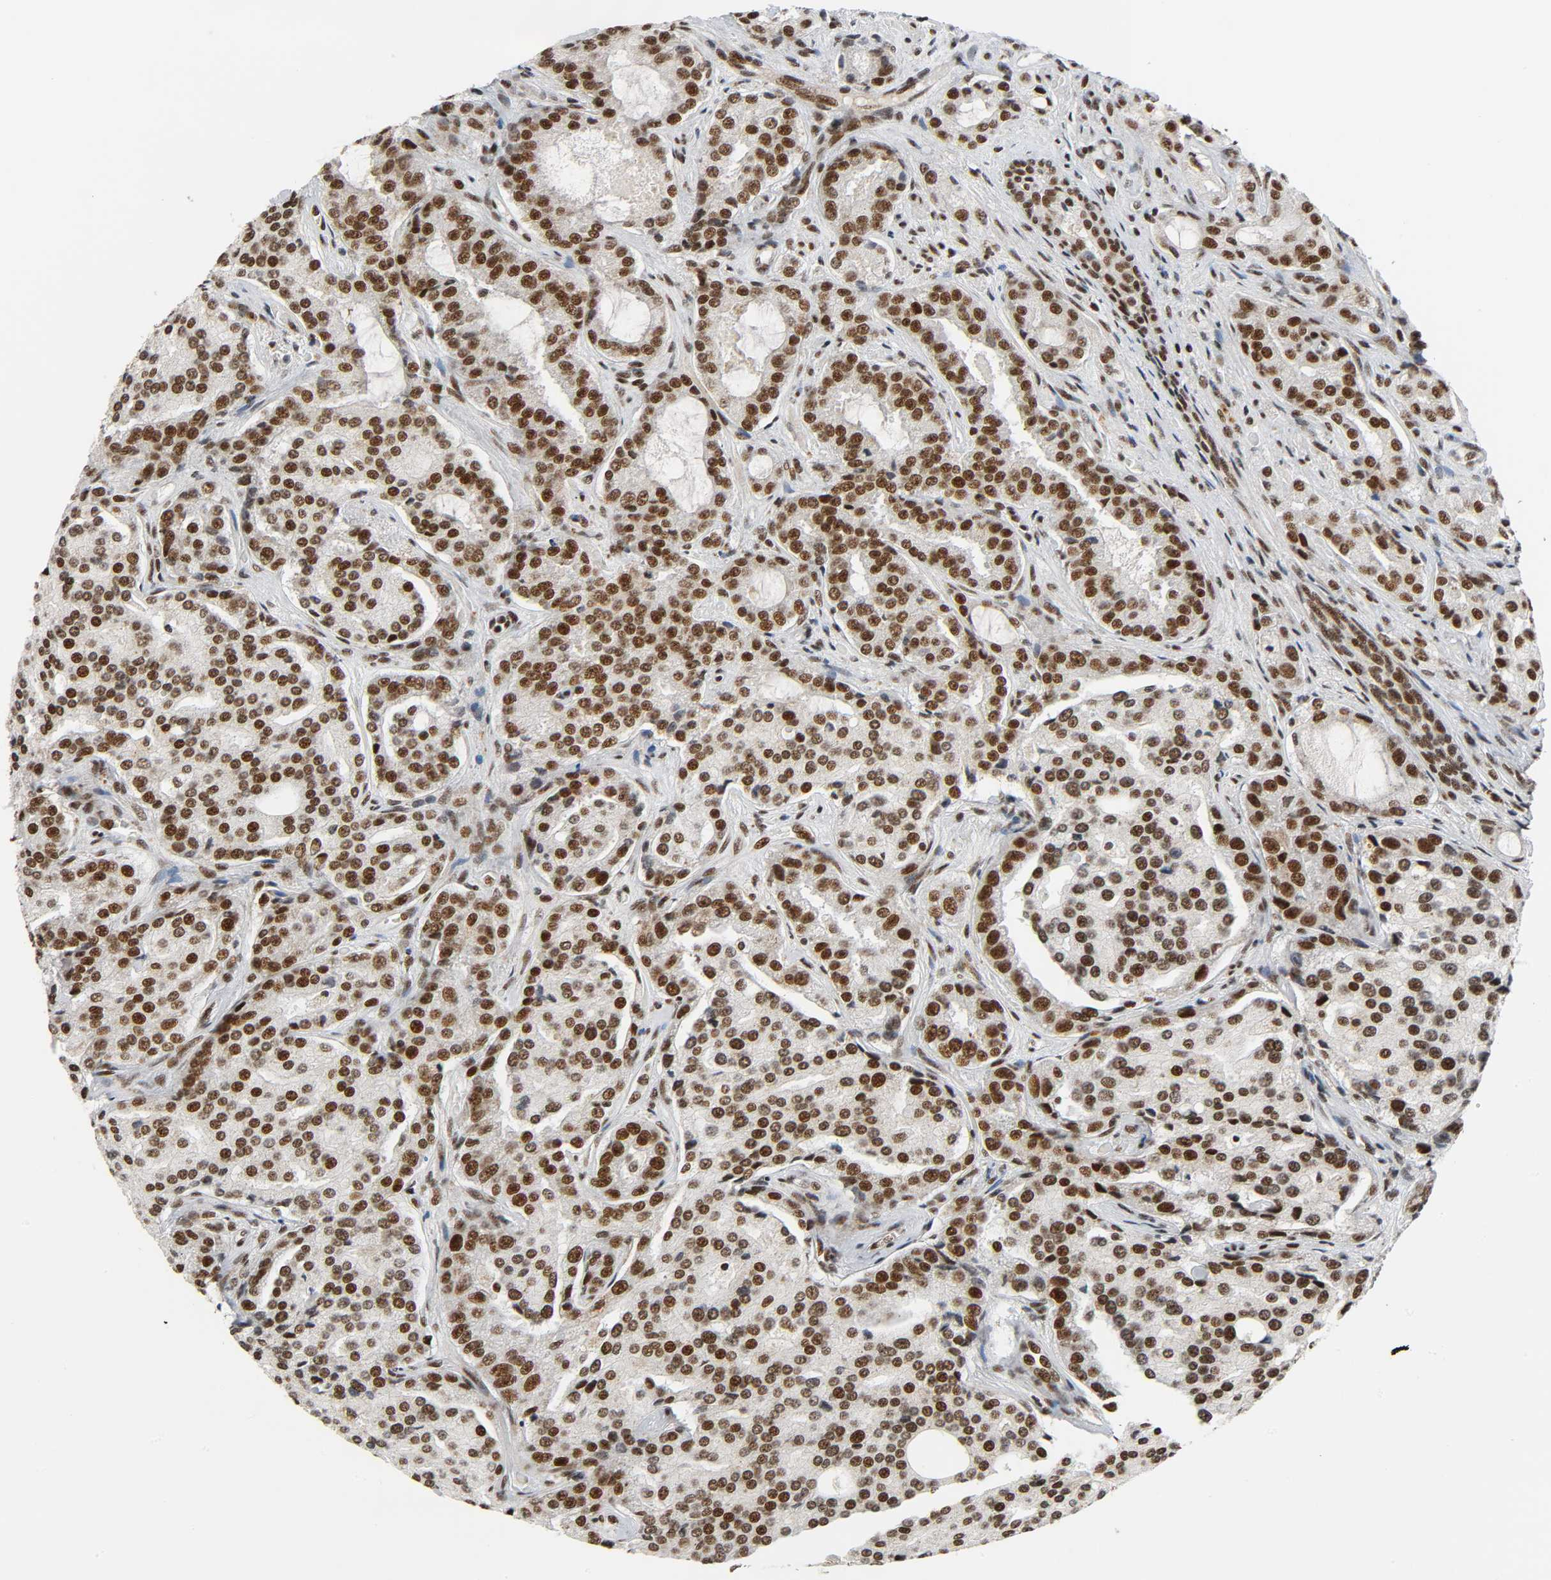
{"staining": {"intensity": "strong", "quantity": ">75%", "location": "nuclear"}, "tissue": "prostate cancer", "cell_type": "Tumor cells", "image_type": "cancer", "snomed": [{"axis": "morphology", "description": "Adenocarcinoma, High grade"}, {"axis": "topography", "description": "Prostate"}], "caption": "Adenocarcinoma (high-grade) (prostate) stained with a brown dye demonstrates strong nuclear positive staining in about >75% of tumor cells.", "gene": "CDK9", "patient": {"sex": "male", "age": 72}}